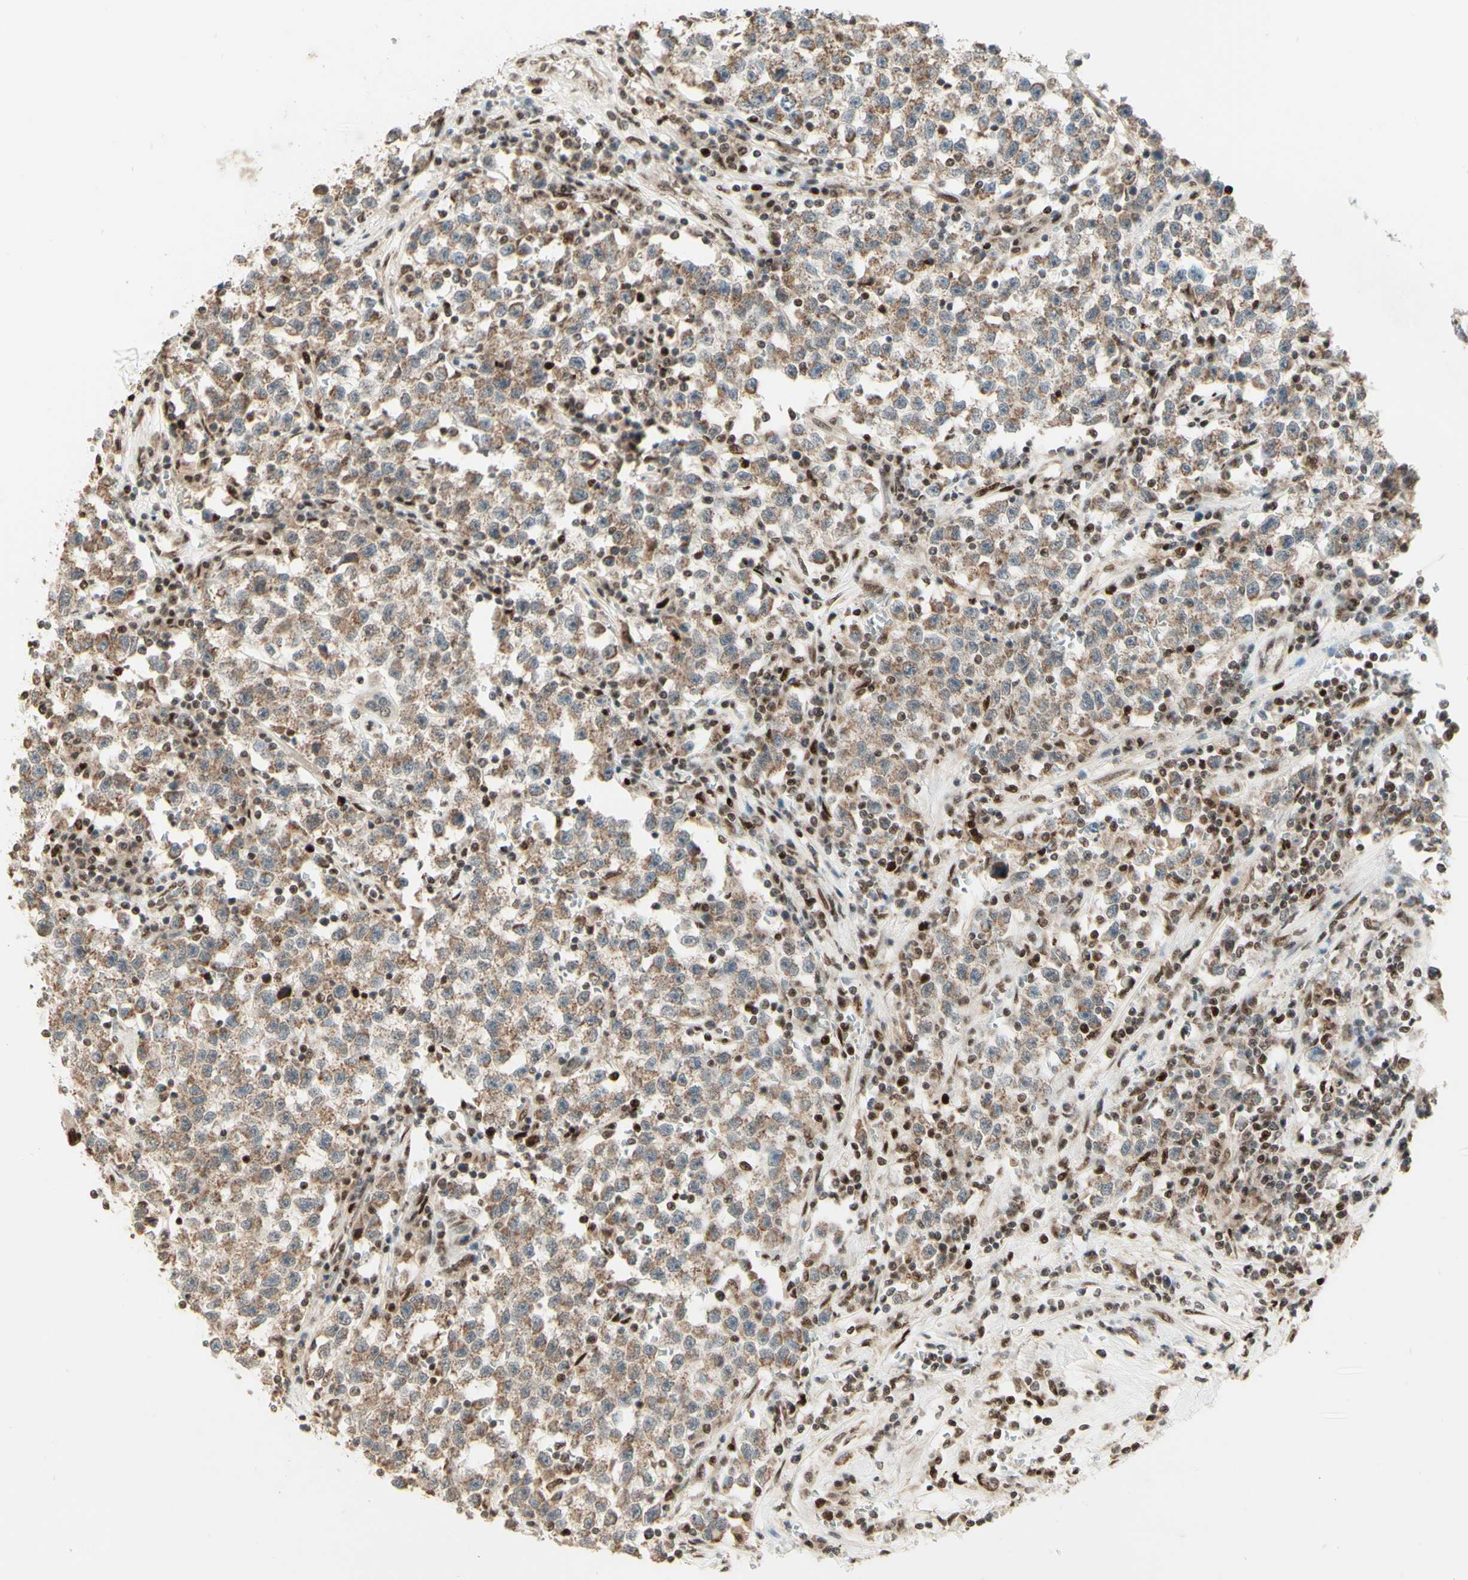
{"staining": {"intensity": "weak", "quantity": ">75%", "location": "cytoplasmic/membranous"}, "tissue": "testis cancer", "cell_type": "Tumor cells", "image_type": "cancer", "snomed": [{"axis": "morphology", "description": "Seminoma, NOS"}, {"axis": "topography", "description": "Testis"}], "caption": "Approximately >75% of tumor cells in human testis cancer show weak cytoplasmic/membranous protein expression as visualized by brown immunohistochemical staining.", "gene": "NR3C1", "patient": {"sex": "male", "age": 22}}